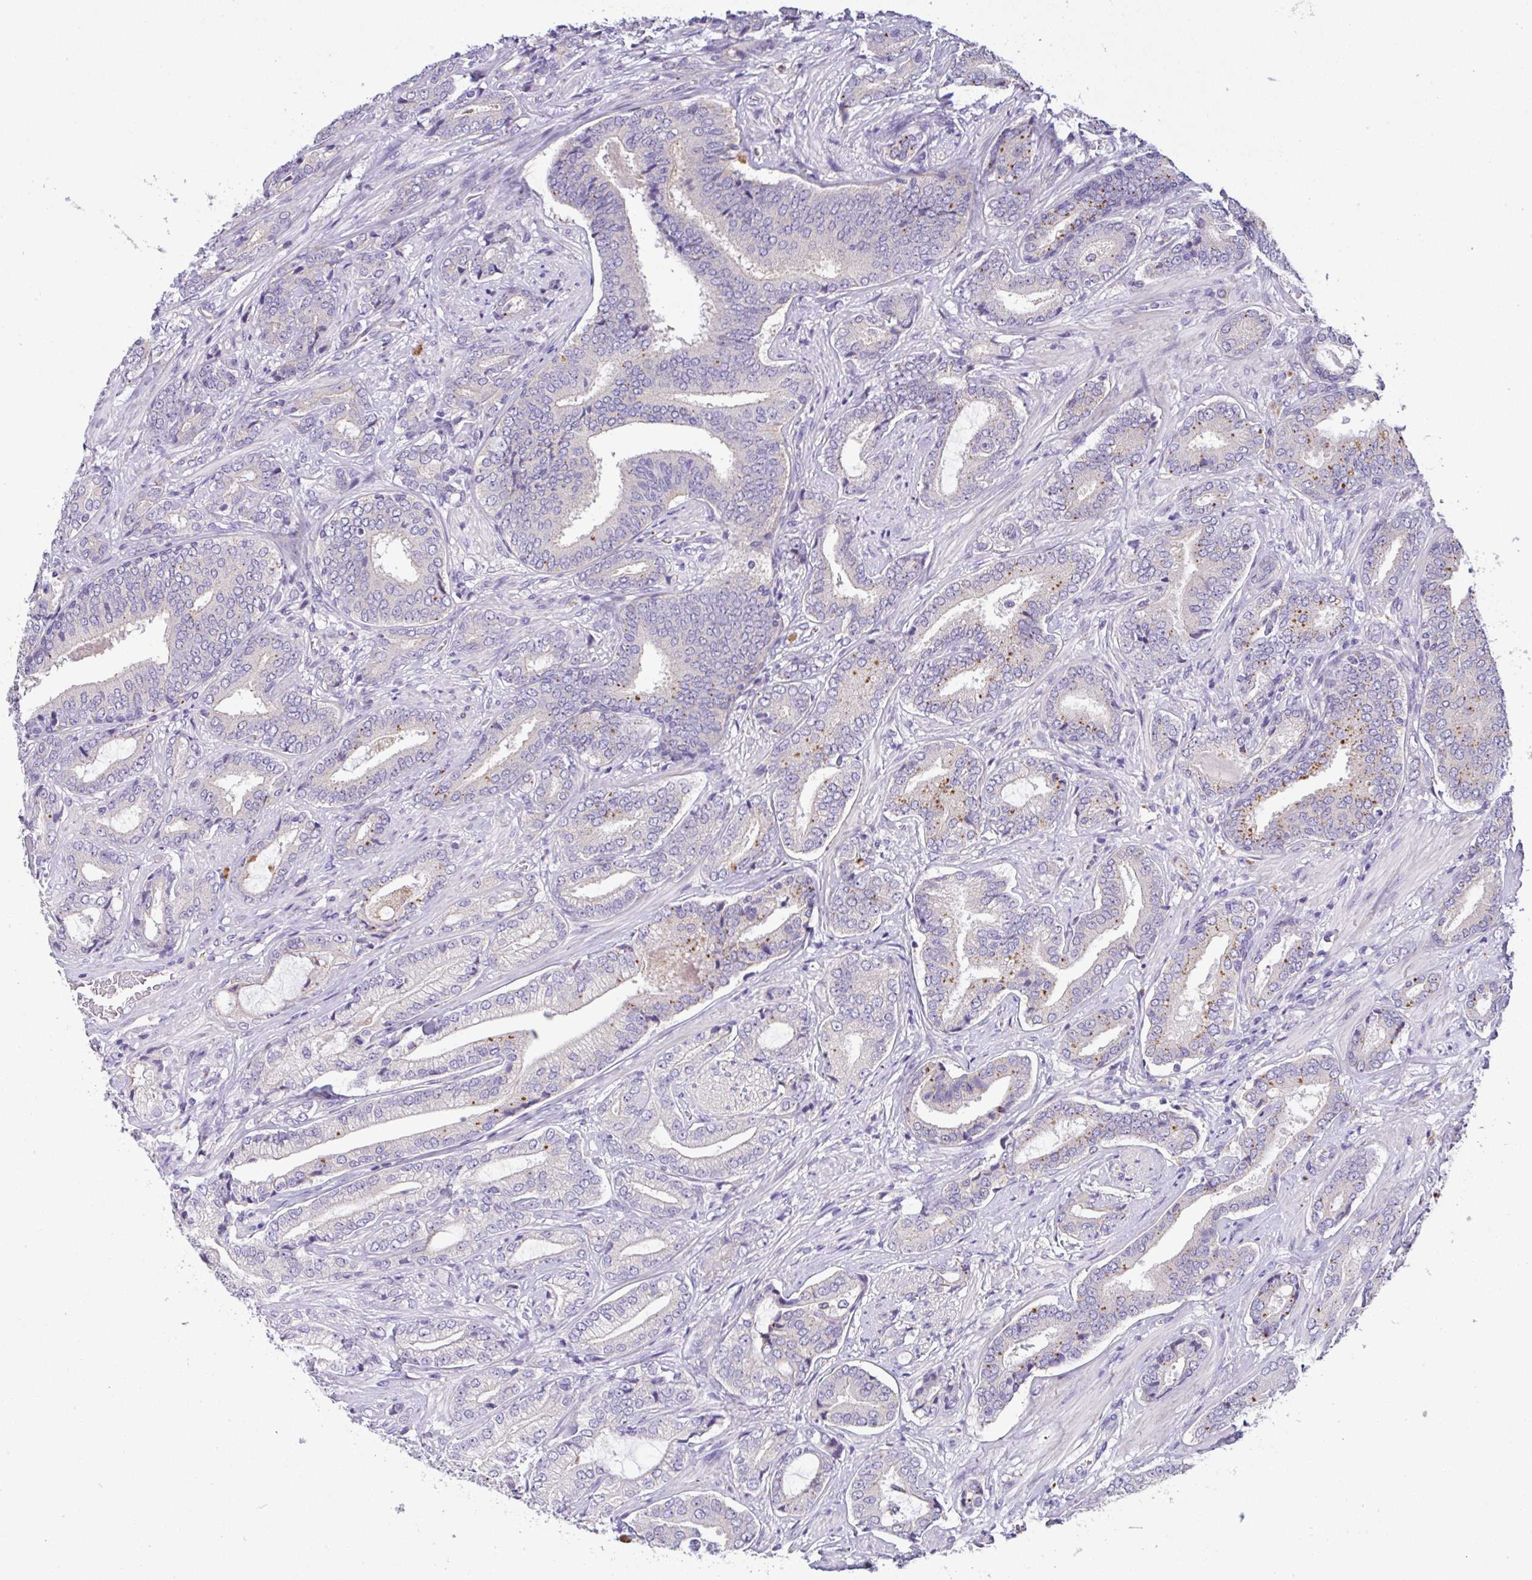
{"staining": {"intensity": "moderate", "quantity": "25%-75%", "location": "cytoplasmic/membranous"}, "tissue": "prostate cancer", "cell_type": "Tumor cells", "image_type": "cancer", "snomed": [{"axis": "morphology", "description": "Adenocarcinoma, High grade"}, {"axis": "topography", "description": "Prostate"}], "caption": "Immunohistochemistry (IHC) histopathology image of neoplastic tissue: prostate high-grade adenocarcinoma stained using immunohistochemistry reveals medium levels of moderate protein expression localized specifically in the cytoplasmic/membranous of tumor cells, appearing as a cytoplasmic/membranous brown color.", "gene": "EPN3", "patient": {"sex": "male", "age": 62}}